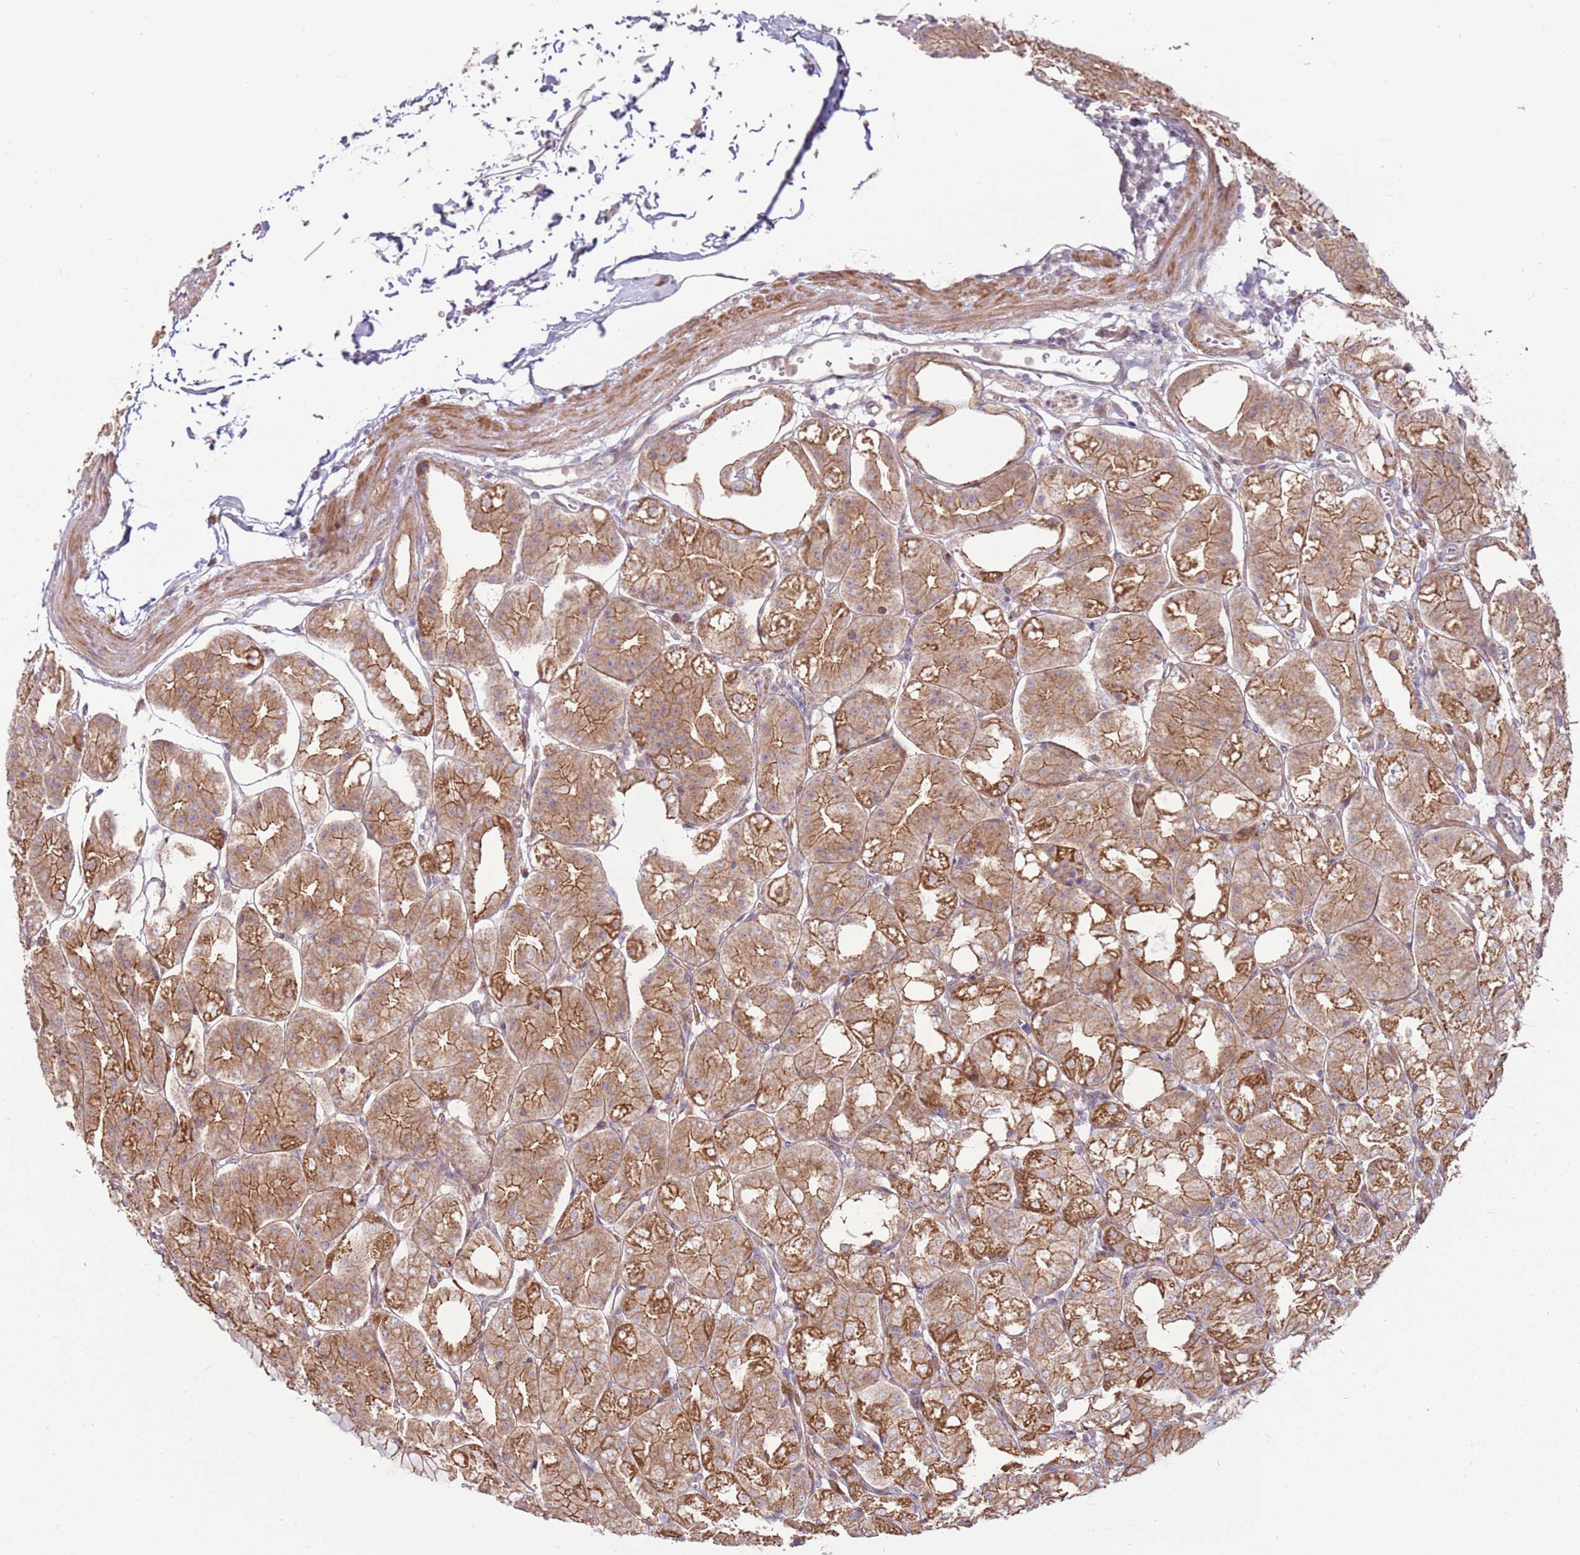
{"staining": {"intensity": "moderate", "quantity": ">75%", "location": "cytoplasmic/membranous"}, "tissue": "stomach", "cell_type": "Glandular cells", "image_type": "normal", "snomed": [{"axis": "morphology", "description": "Normal tissue, NOS"}, {"axis": "topography", "description": "Stomach, lower"}], "caption": "This is an image of immunohistochemistry staining of unremarkable stomach, which shows moderate staining in the cytoplasmic/membranous of glandular cells.", "gene": "SPATA31D1", "patient": {"sex": "male", "age": 71}}